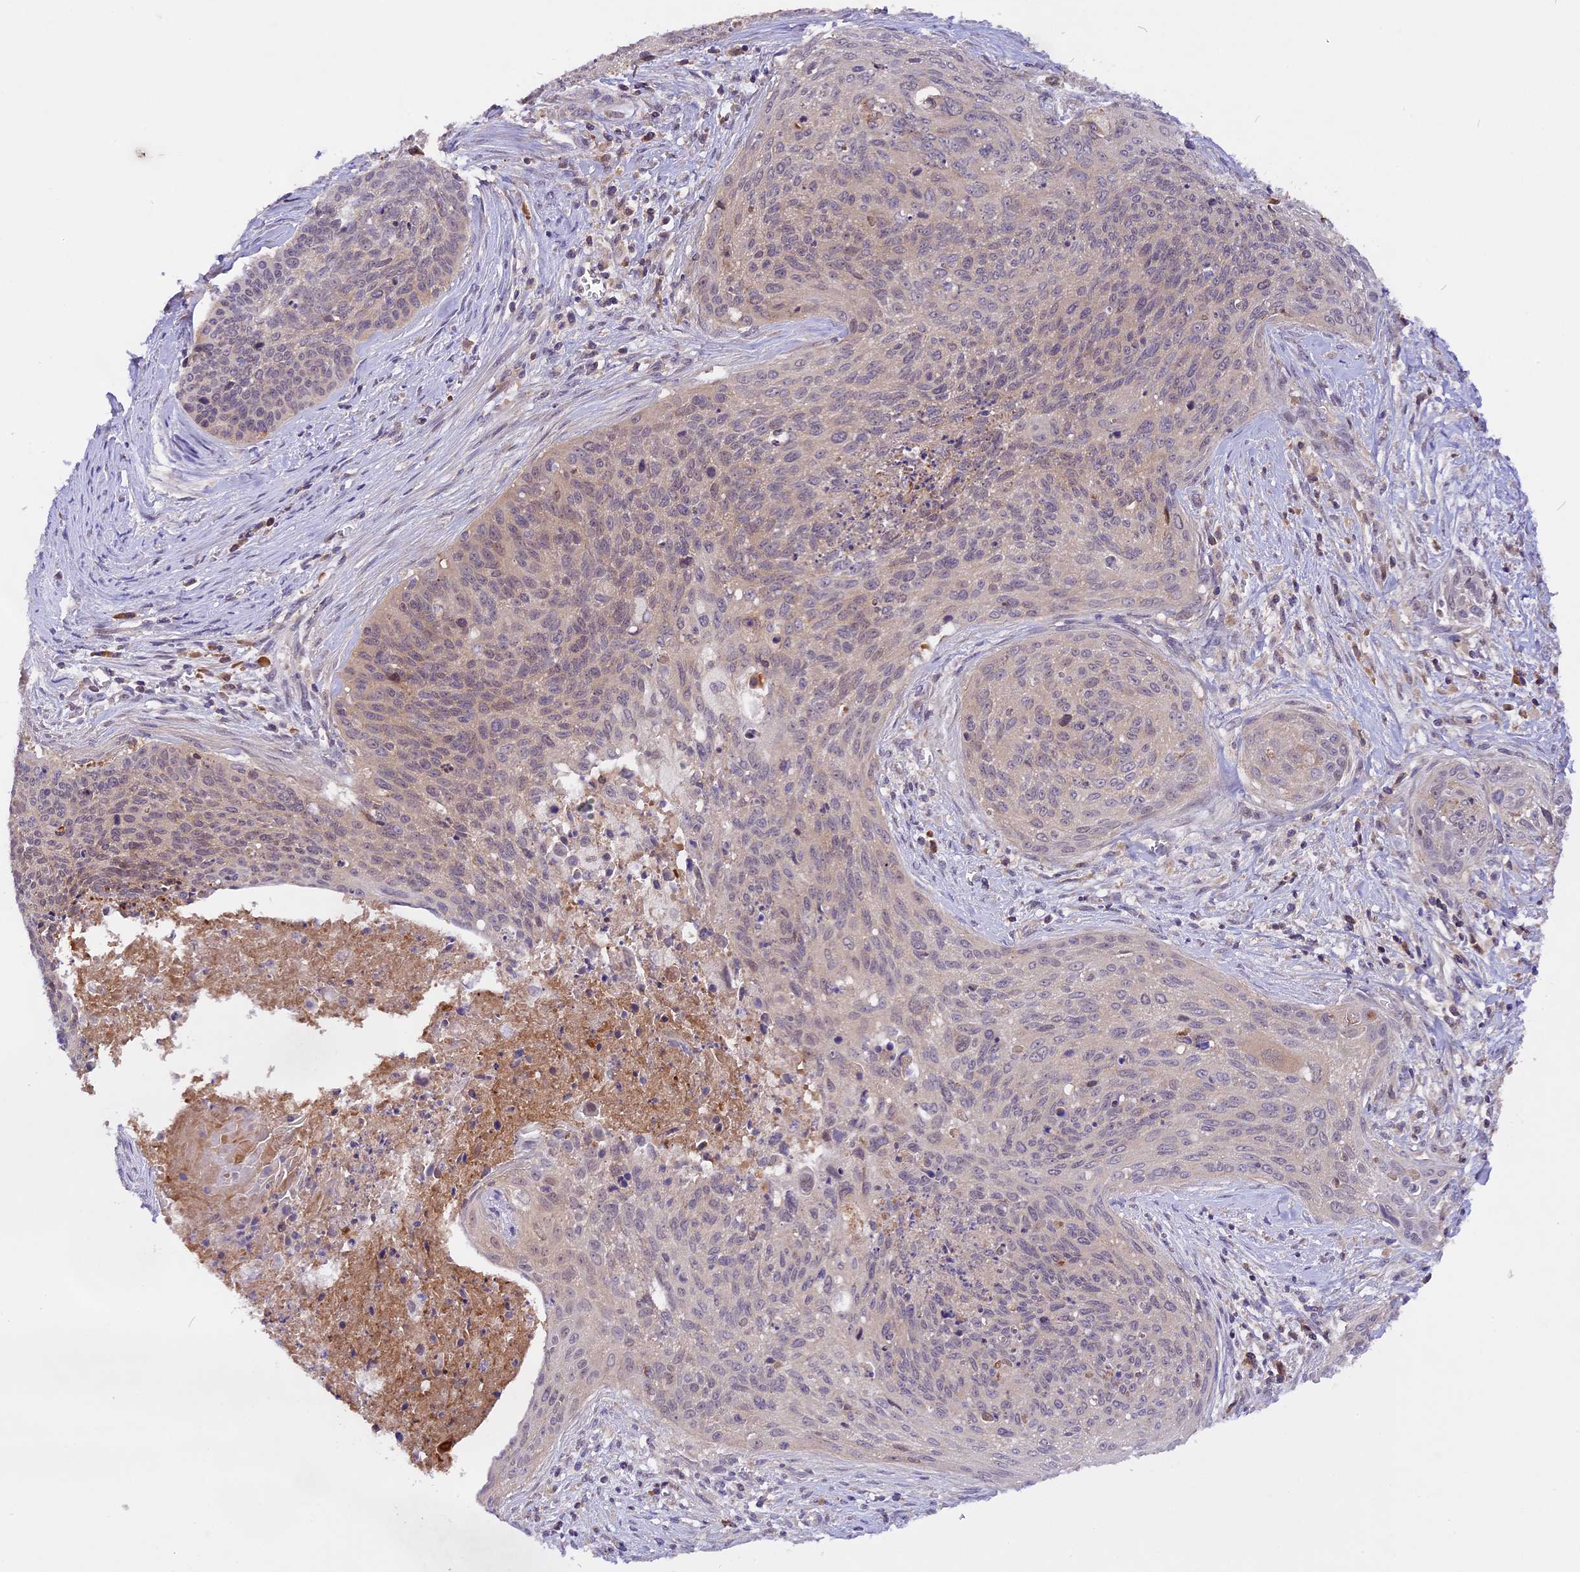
{"staining": {"intensity": "weak", "quantity": "25%-75%", "location": "nuclear"}, "tissue": "cervical cancer", "cell_type": "Tumor cells", "image_type": "cancer", "snomed": [{"axis": "morphology", "description": "Squamous cell carcinoma, NOS"}, {"axis": "topography", "description": "Cervix"}], "caption": "Immunohistochemistry (DAB) staining of cervical cancer (squamous cell carcinoma) displays weak nuclear protein positivity in about 25%-75% of tumor cells.", "gene": "MARK4", "patient": {"sex": "female", "age": 55}}